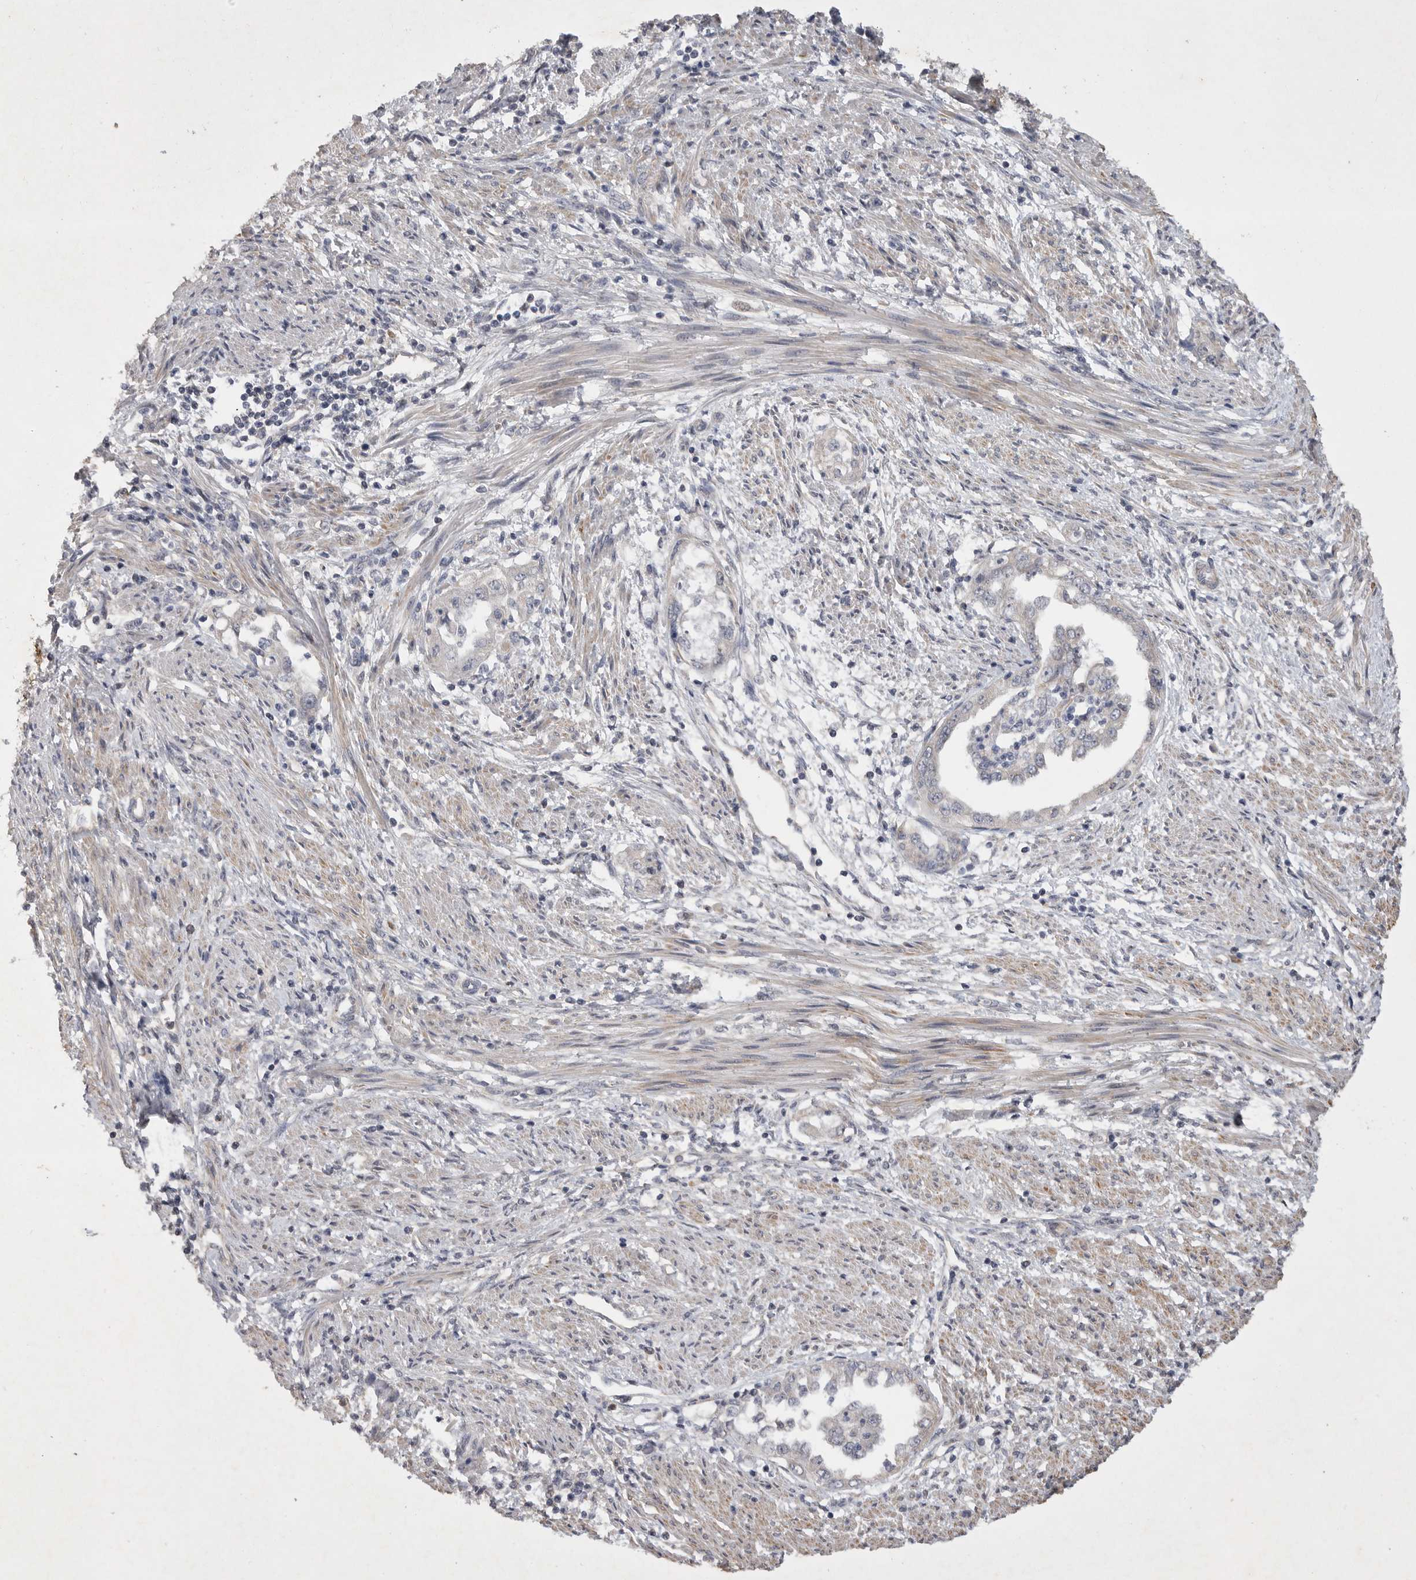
{"staining": {"intensity": "negative", "quantity": "none", "location": "none"}, "tissue": "endometrial cancer", "cell_type": "Tumor cells", "image_type": "cancer", "snomed": [{"axis": "morphology", "description": "Adenocarcinoma, NOS"}, {"axis": "topography", "description": "Endometrium"}], "caption": "Adenocarcinoma (endometrial) was stained to show a protein in brown. There is no significant expression in tumor cells.", "gene": "EDEM3", "patient": {"sex": "female", "age": 85}}